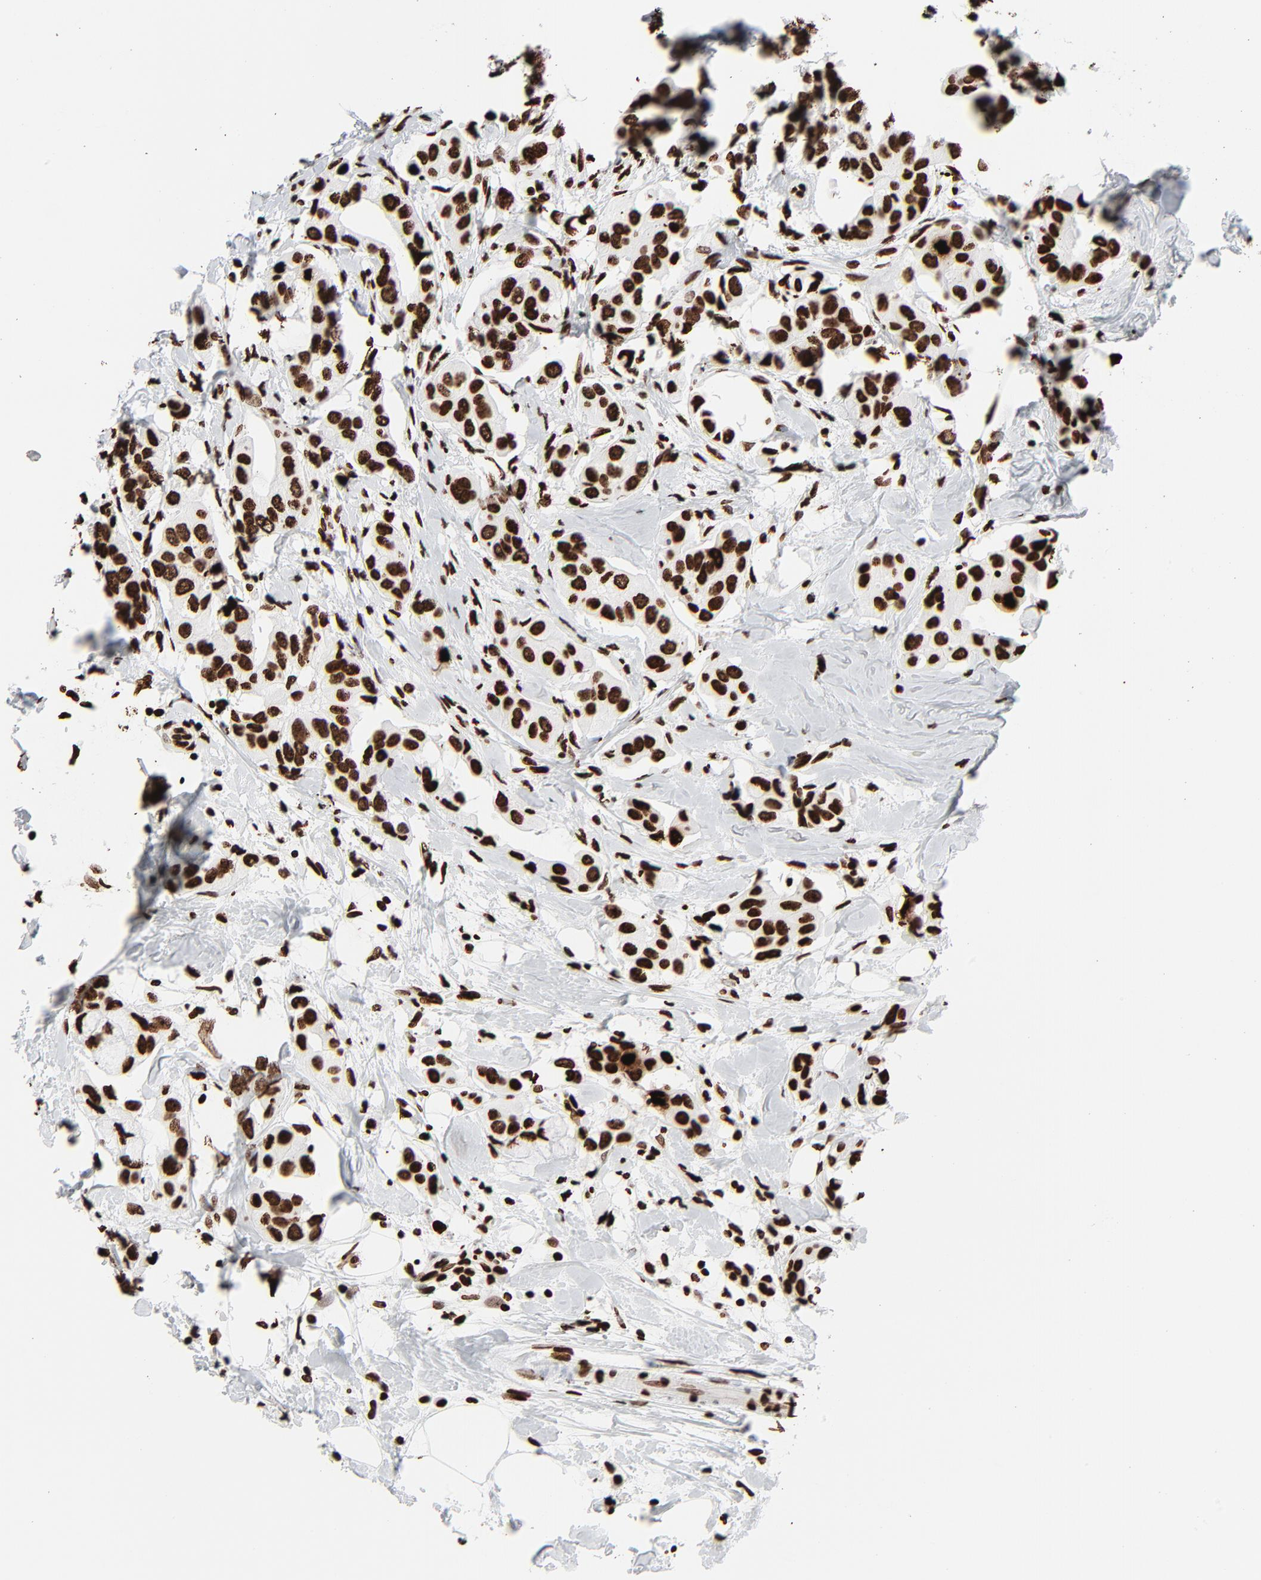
{"staining": {"intensity": "strong", "quantity": ">75%", "location": "nuclear"}, "tissue": "breast cancer", "cell_type": "Tumor cells", "image_type": "cancer", "snomed": [{"axis": "morphology", "description": "Duct carcinoma"}, {"axis": "topography", "description": "Breast"}], "caption": "About >75% of tumor cells in intraductal carcinoma (breast) show strong nuclear protein expression as visualized by brown immunohistochemical staining.", "gene": "H3-4", "patient": {"sex": "female", "age": 40}}